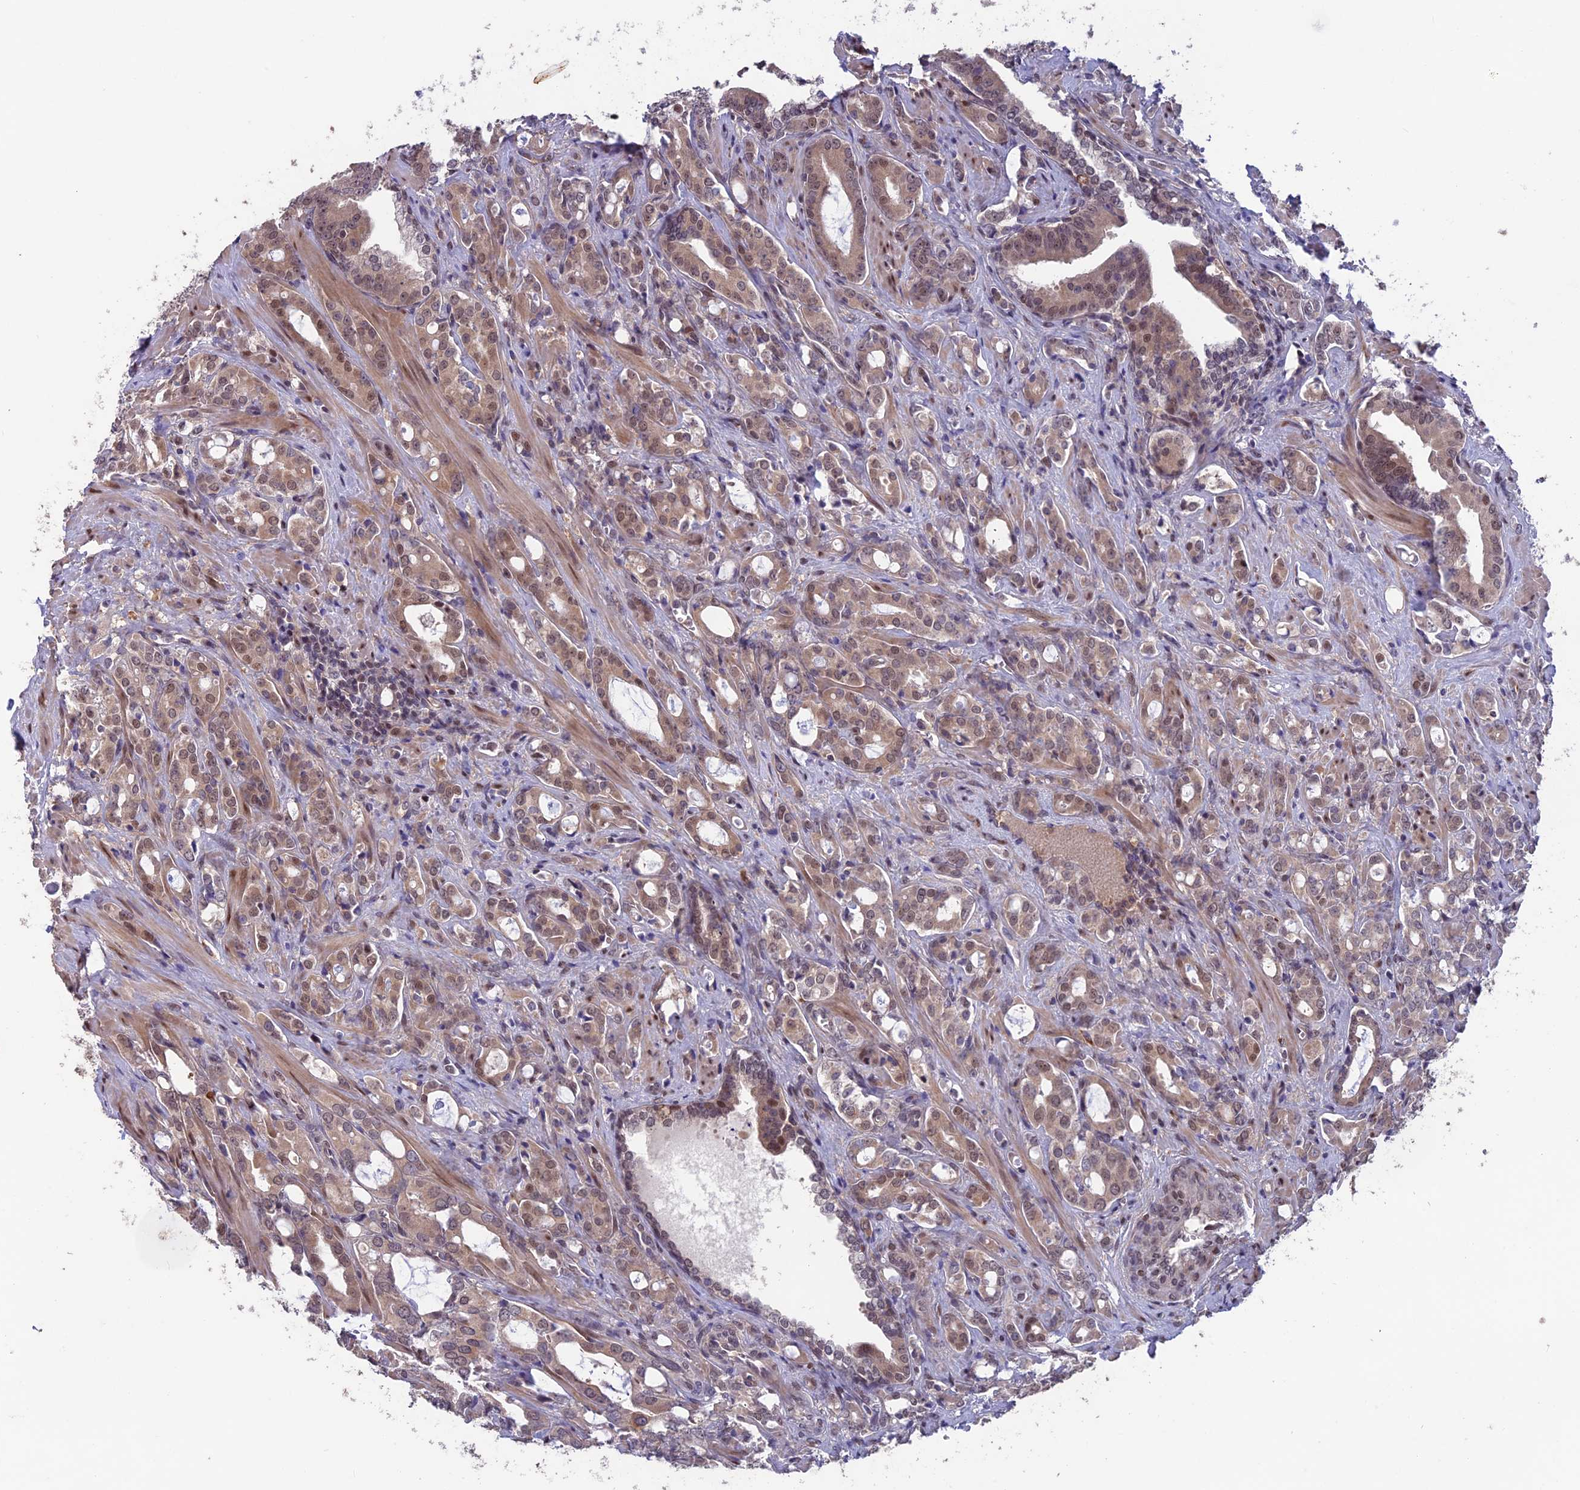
{"staining": {"intensity": "weak", "quantity": ">75%", "location": "cytoplasmic/membranous,nuclear"}, "tissue": "prostate cancer", "cell_type": "Tumor cells", "image_type": "cancer", "snomed": [{"axis": "morphology", "description": "Adenocarcinoma, High grade"}, {"axis": "topography", "description": "Prostate"}], "caption": "Weak cytoplasmic/membranous and nuclear positivity is present in about >75% of tumor cells in prostate cancer (high-grade adenocarcinoma).", "gene": "MAST2", "patient": {"sex": "male", "age": 72}}